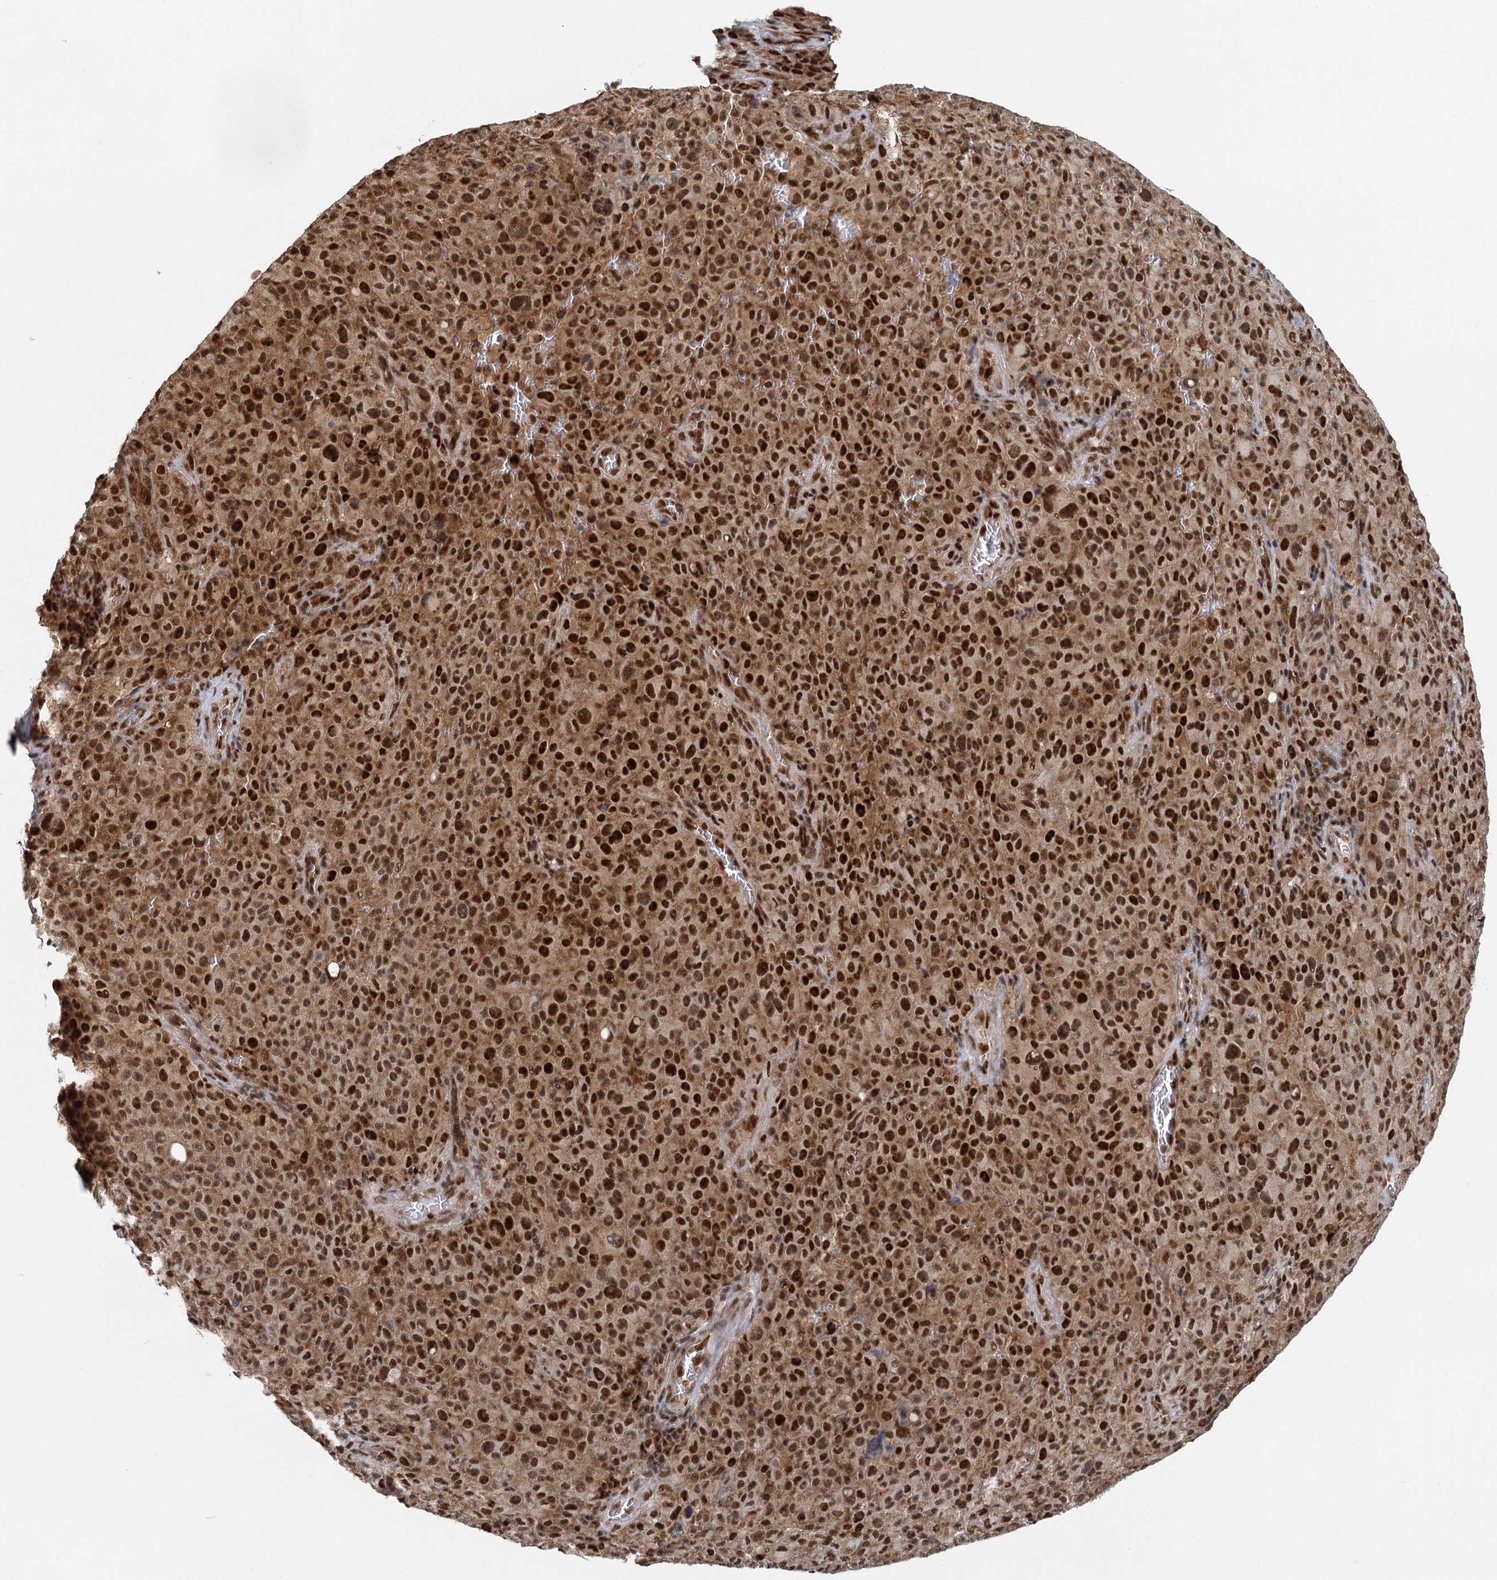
{"staining": {"intensity": "strong", "quantity": ">75%", "location": "nuclear"}, "tissue": "melanoma", "cell_type": "Tumor cells", "image_type": "cancer", "snomed": [{"axis": "morphology", "description": "Malignant melanoma, NOS"}, {"axis": "topography", "description": "Skin"}], "caption": "Malignant melanoma stained with DAB (3,3'-diaminobenzidine) immunohistochemistry (IHC) exhibits high levels of strong nuclear expression in about >75% of tumor cells. (Brightfield microscopy of DAB IHC at high magnification).", "gene": "GPATCH11", "patient": {"sex": "female", "age": 82}}